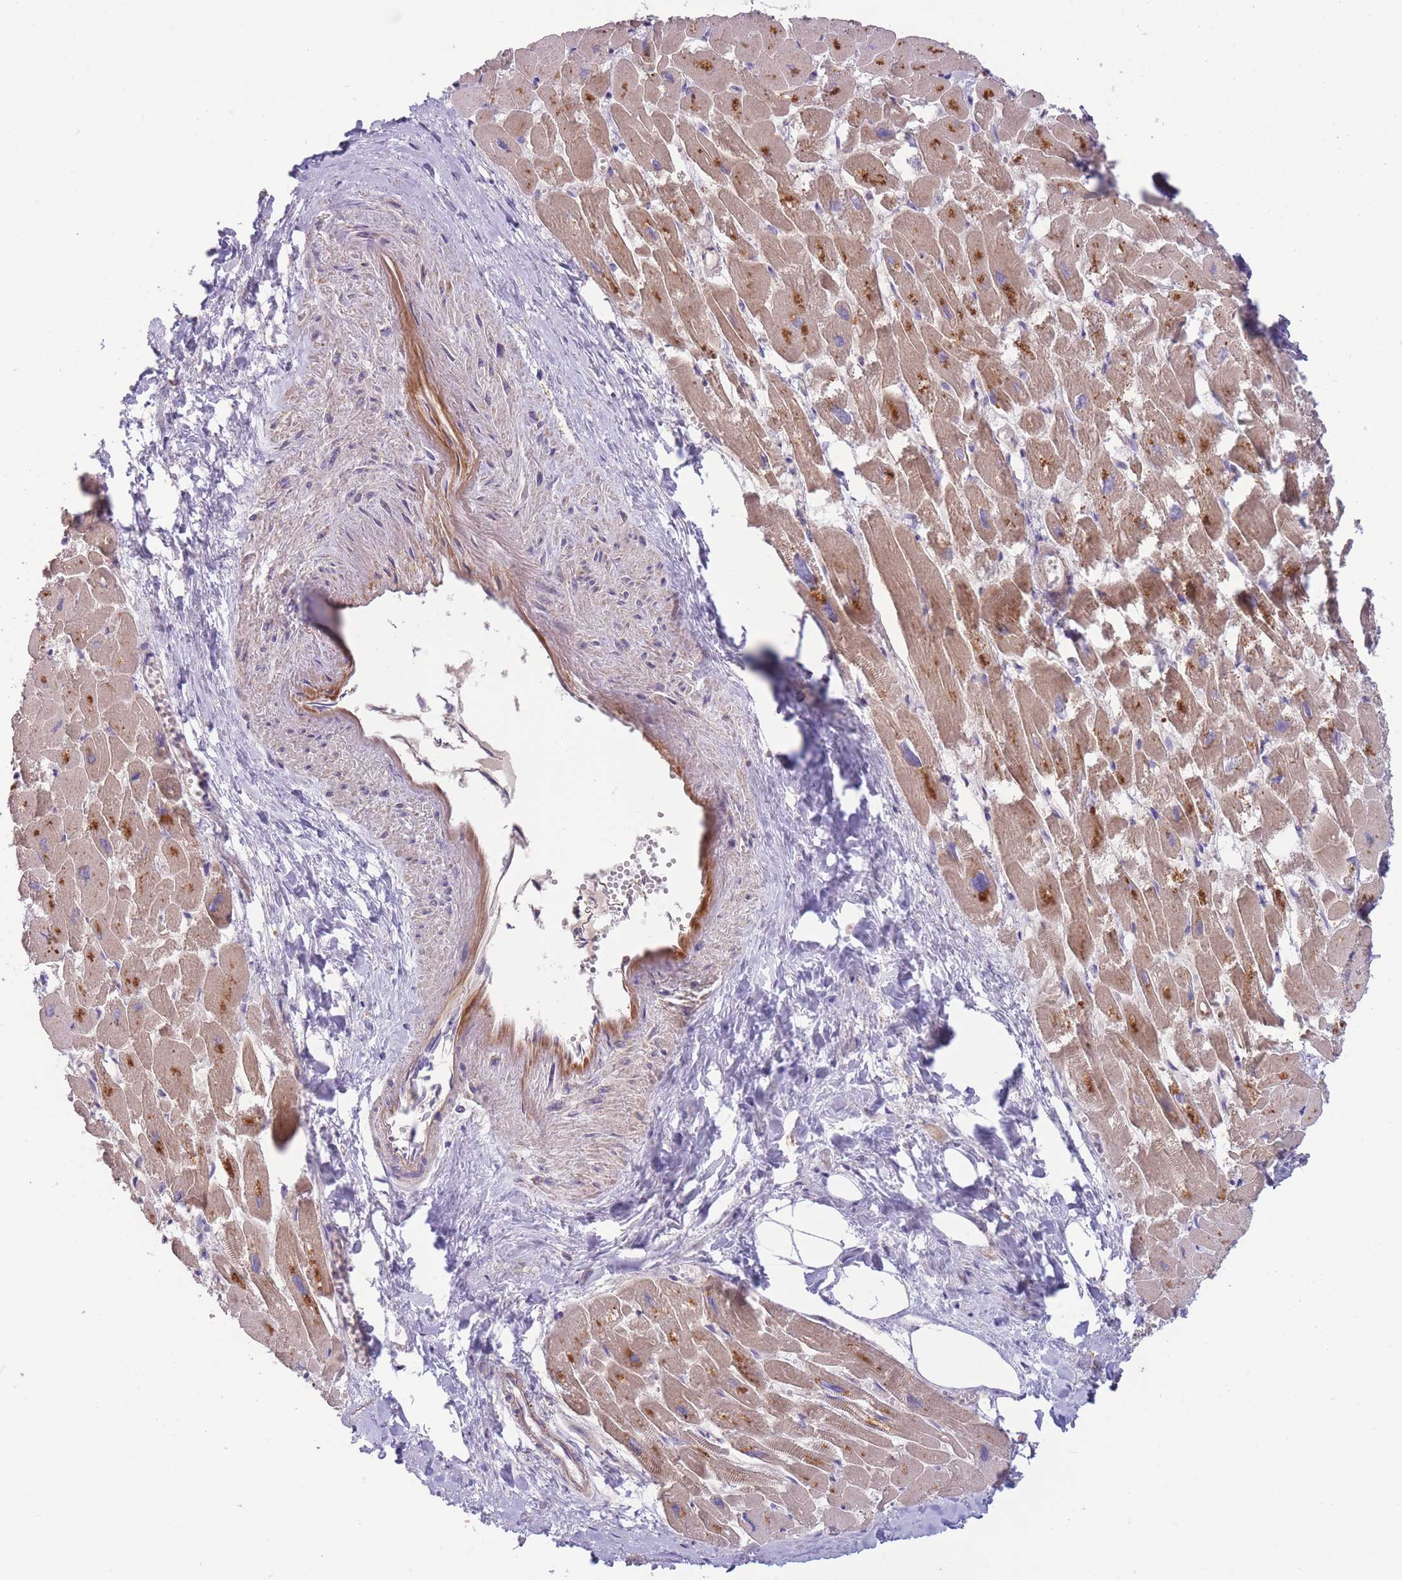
{"staining": {"intensity": "moderate", "quantity": ">75%", "location": "cytoplasmic/membranous"}, "tissue": "heart muscle", "cell_type": "Cardiomyocytes", "image_type": "normal", "snomed": [{"axis": "morphology", "description": "Normal tissue, NOS"}, {"axis": "topography", "description": "Heart"}], "caption": "About >75% of cardiomyocytes in unremarkable human heart muscle exhibit moderate cytoplasmic/membranous protein positivity as visualized by brown immunohistochemical staining.", "gene": "SLC25A42", "patient": {"sex": "male", "age": 54}}